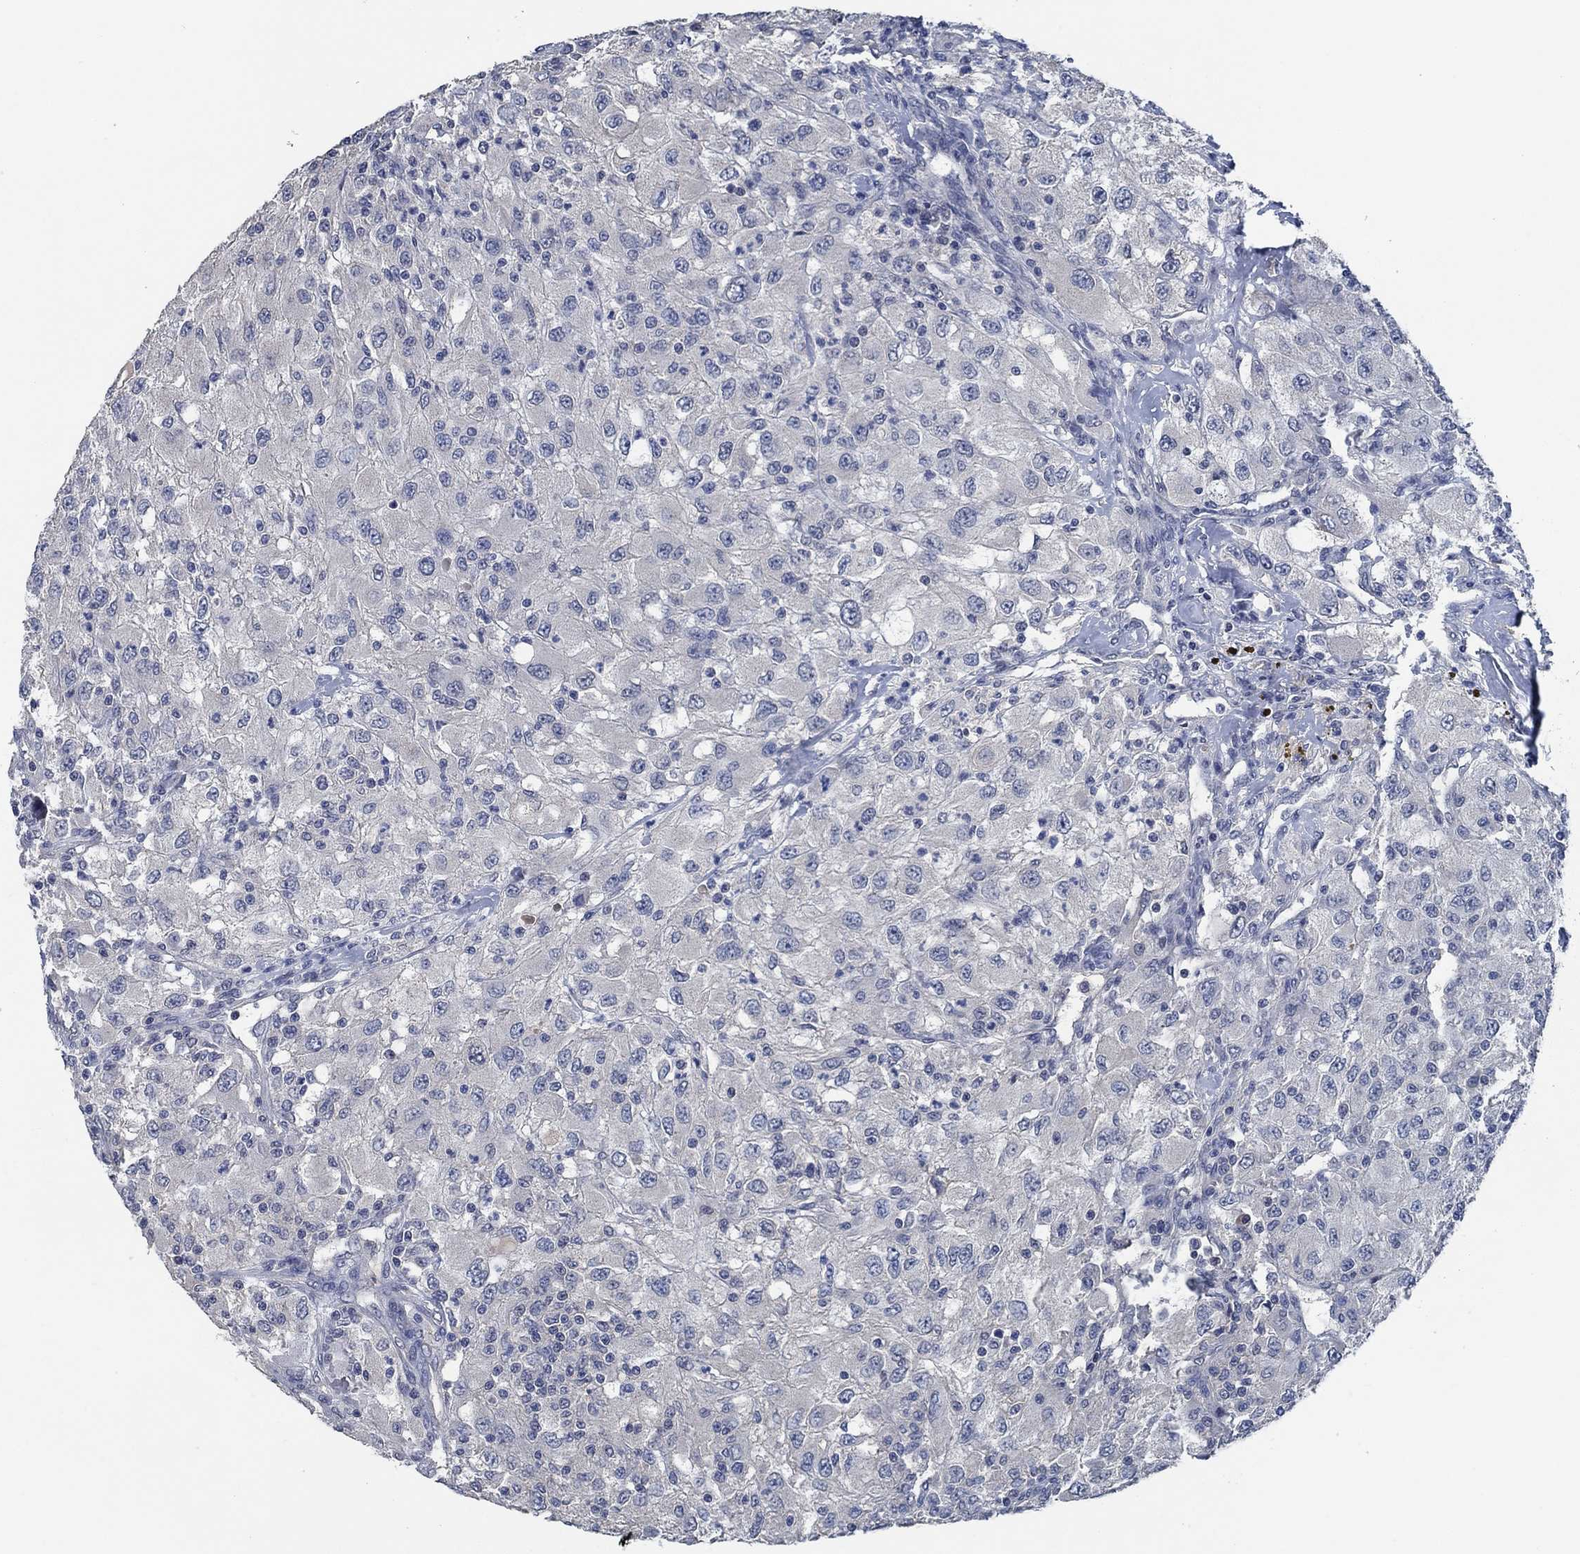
{"staining": {"intensity": "negative", "quantity": "none", "location": "none"}, "tissue": "renal cancer", "cell_type": "Tumor cells", "image_type": "cancer", "snomed": [{"axis": "morphology", "description": "Adenocarcinoma, NOS"}, {"axis": "topography", "description": "Kidney"}], "caption": "An immunohistochemistry histopathology image of renal cancer (adenocarcinoma) is shown. There is no staining in tumor cells of renal cancer (adenocarcinoma).", "gene": "OBSCN", "patient": {"sex": "female", "age": 67}}